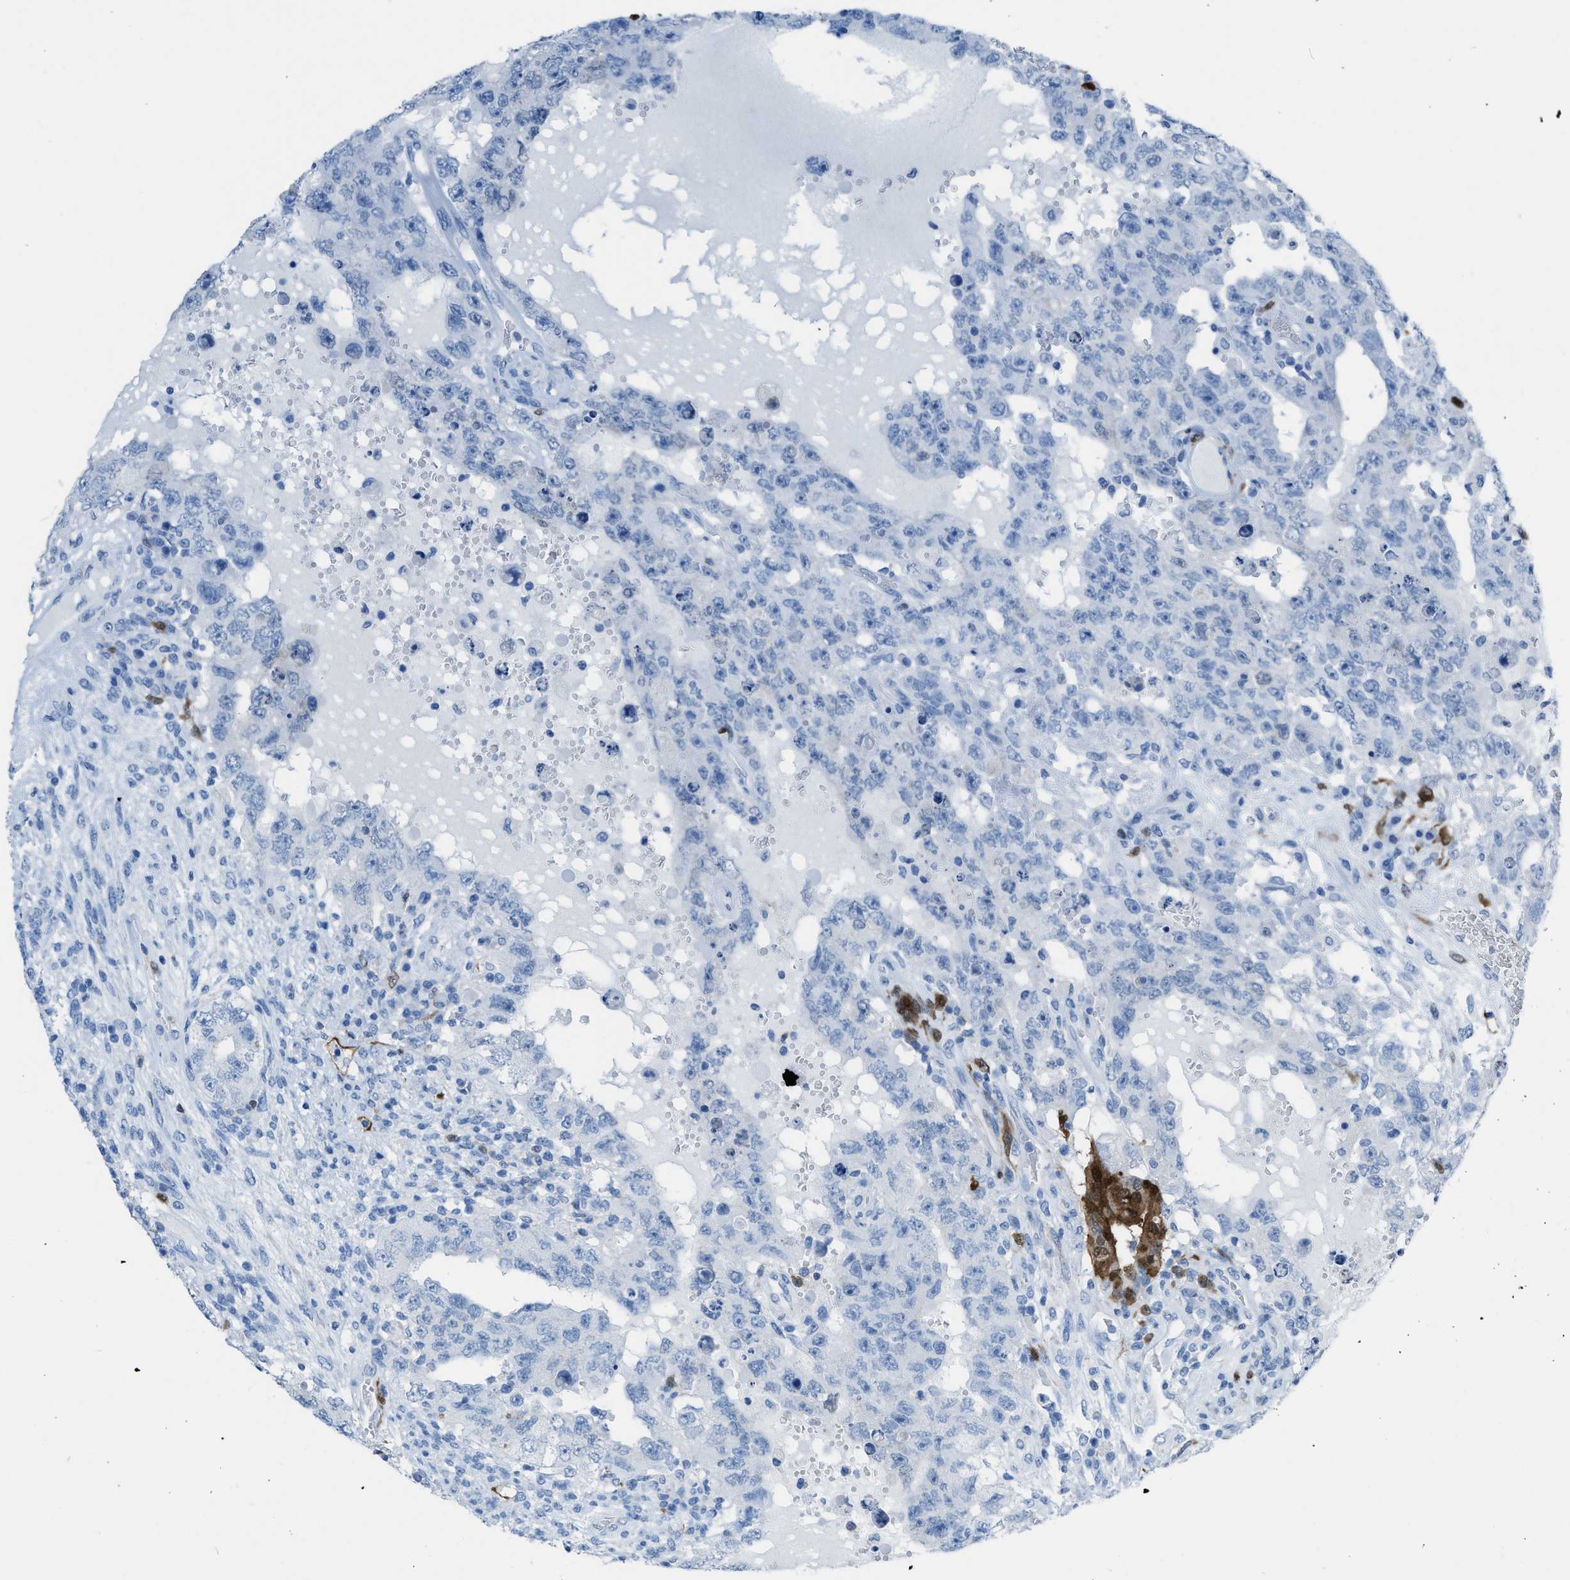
{"staining": {"intensity": "negative", "quantity": "none", "location": "none"}, "tissue": "testis cancer", "cell_type": "Tumor cells", "image_type": "cancer", "snomed": [{"axis": "morphology", "description": "Carcinoma, Embryonal, NOS"}, {"axis": "topography", "description": "Testis"}], "caption": "Testis embryonal carcinoma was stained to show a protein in brown. There is no significant positivity in tumor cells.", "gene": "CDKN2A", "patient": {"sex": "male", "age": 26}}